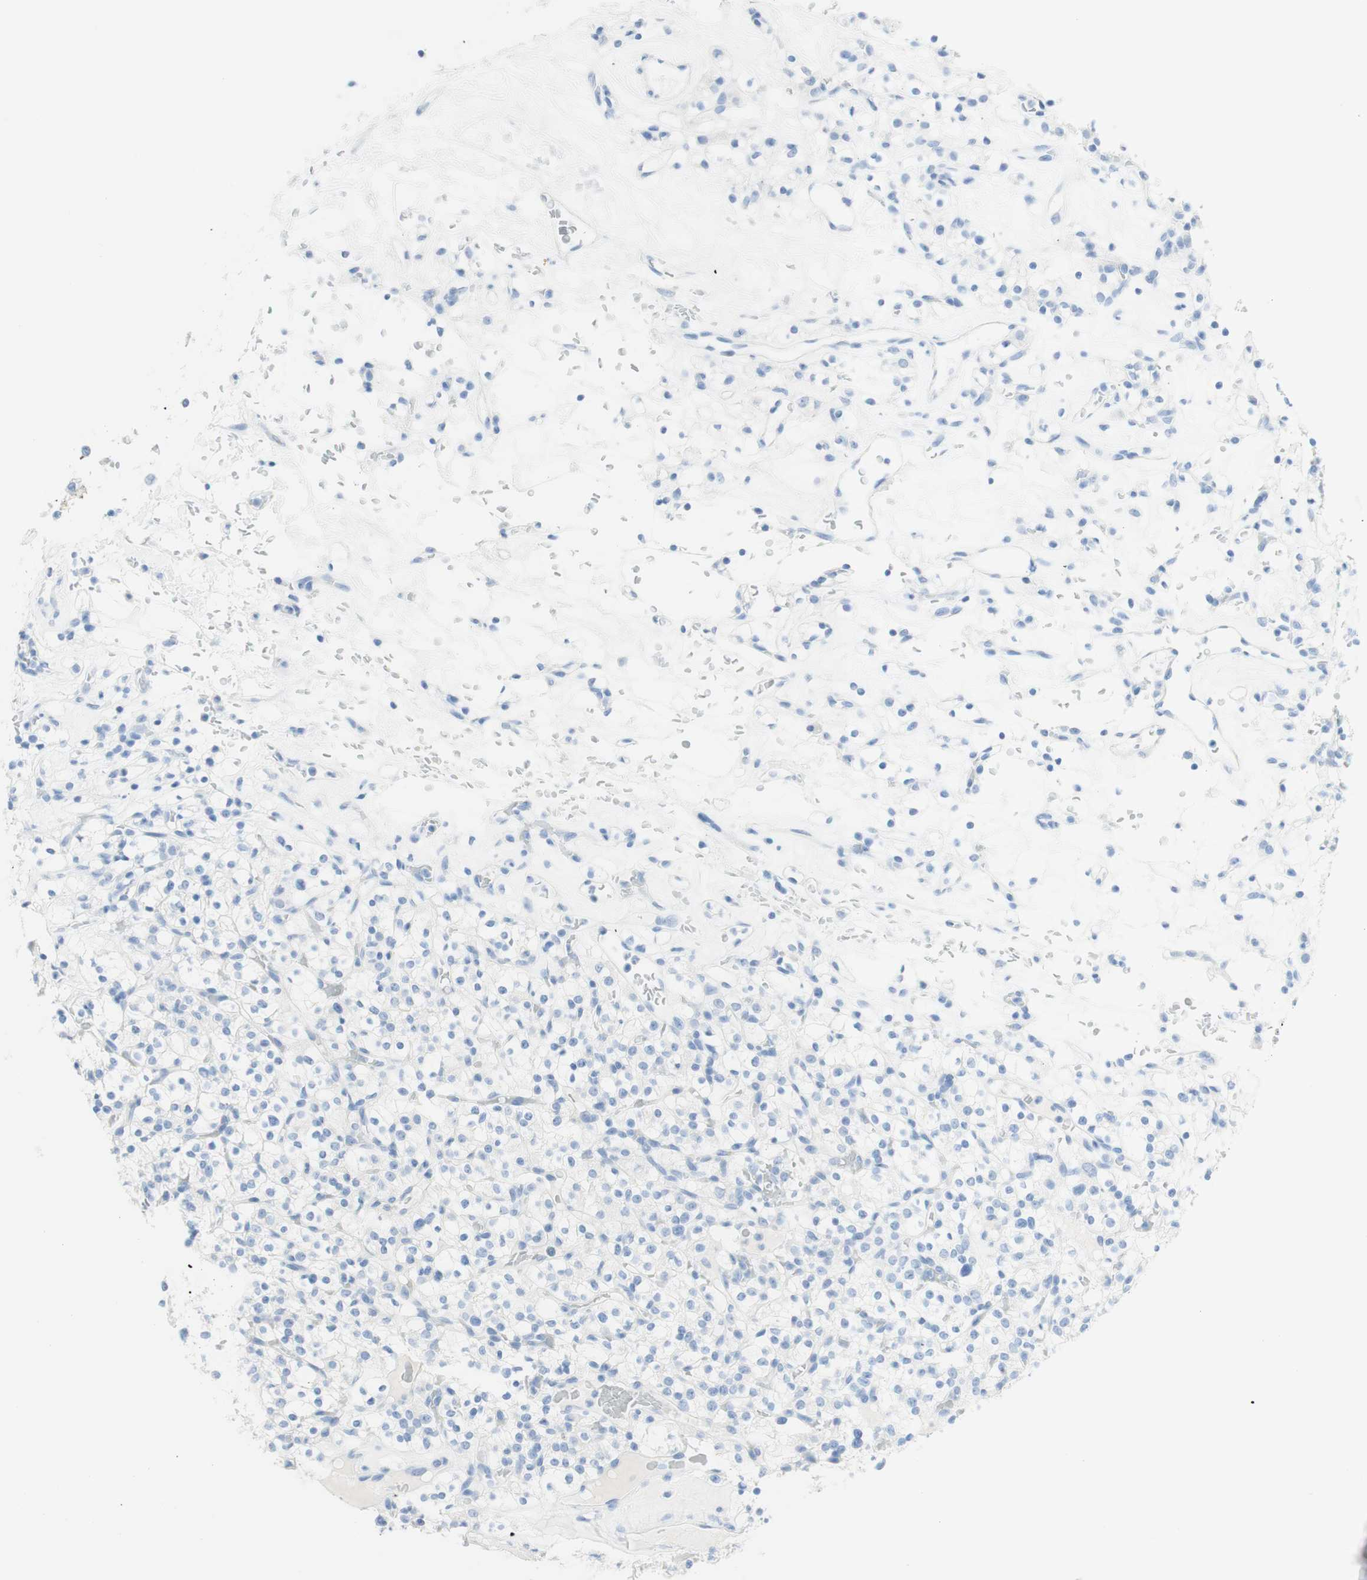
{"staining": {"intensity": "negative", "quantity": "none", "location": "none"}, "tissue": "renal cancer", "cell_type": "Tumor cells", "image_type": "cancer", "snomed": [{"axis": "morphology", "description": "Normal tissue, NOS"}, {"axis": "morphology", "description": "Adenocarcinoma, NOS"}, {"axis": "topography", "description": "Kidney"}], "caption": "This is an immunohistochemistry (IHC) photomicrograph of adenocarcinoma (renal). There is no expression in tumor cells.", "gene": "TPO", "patient": {"sex": "female", "age": 72}}